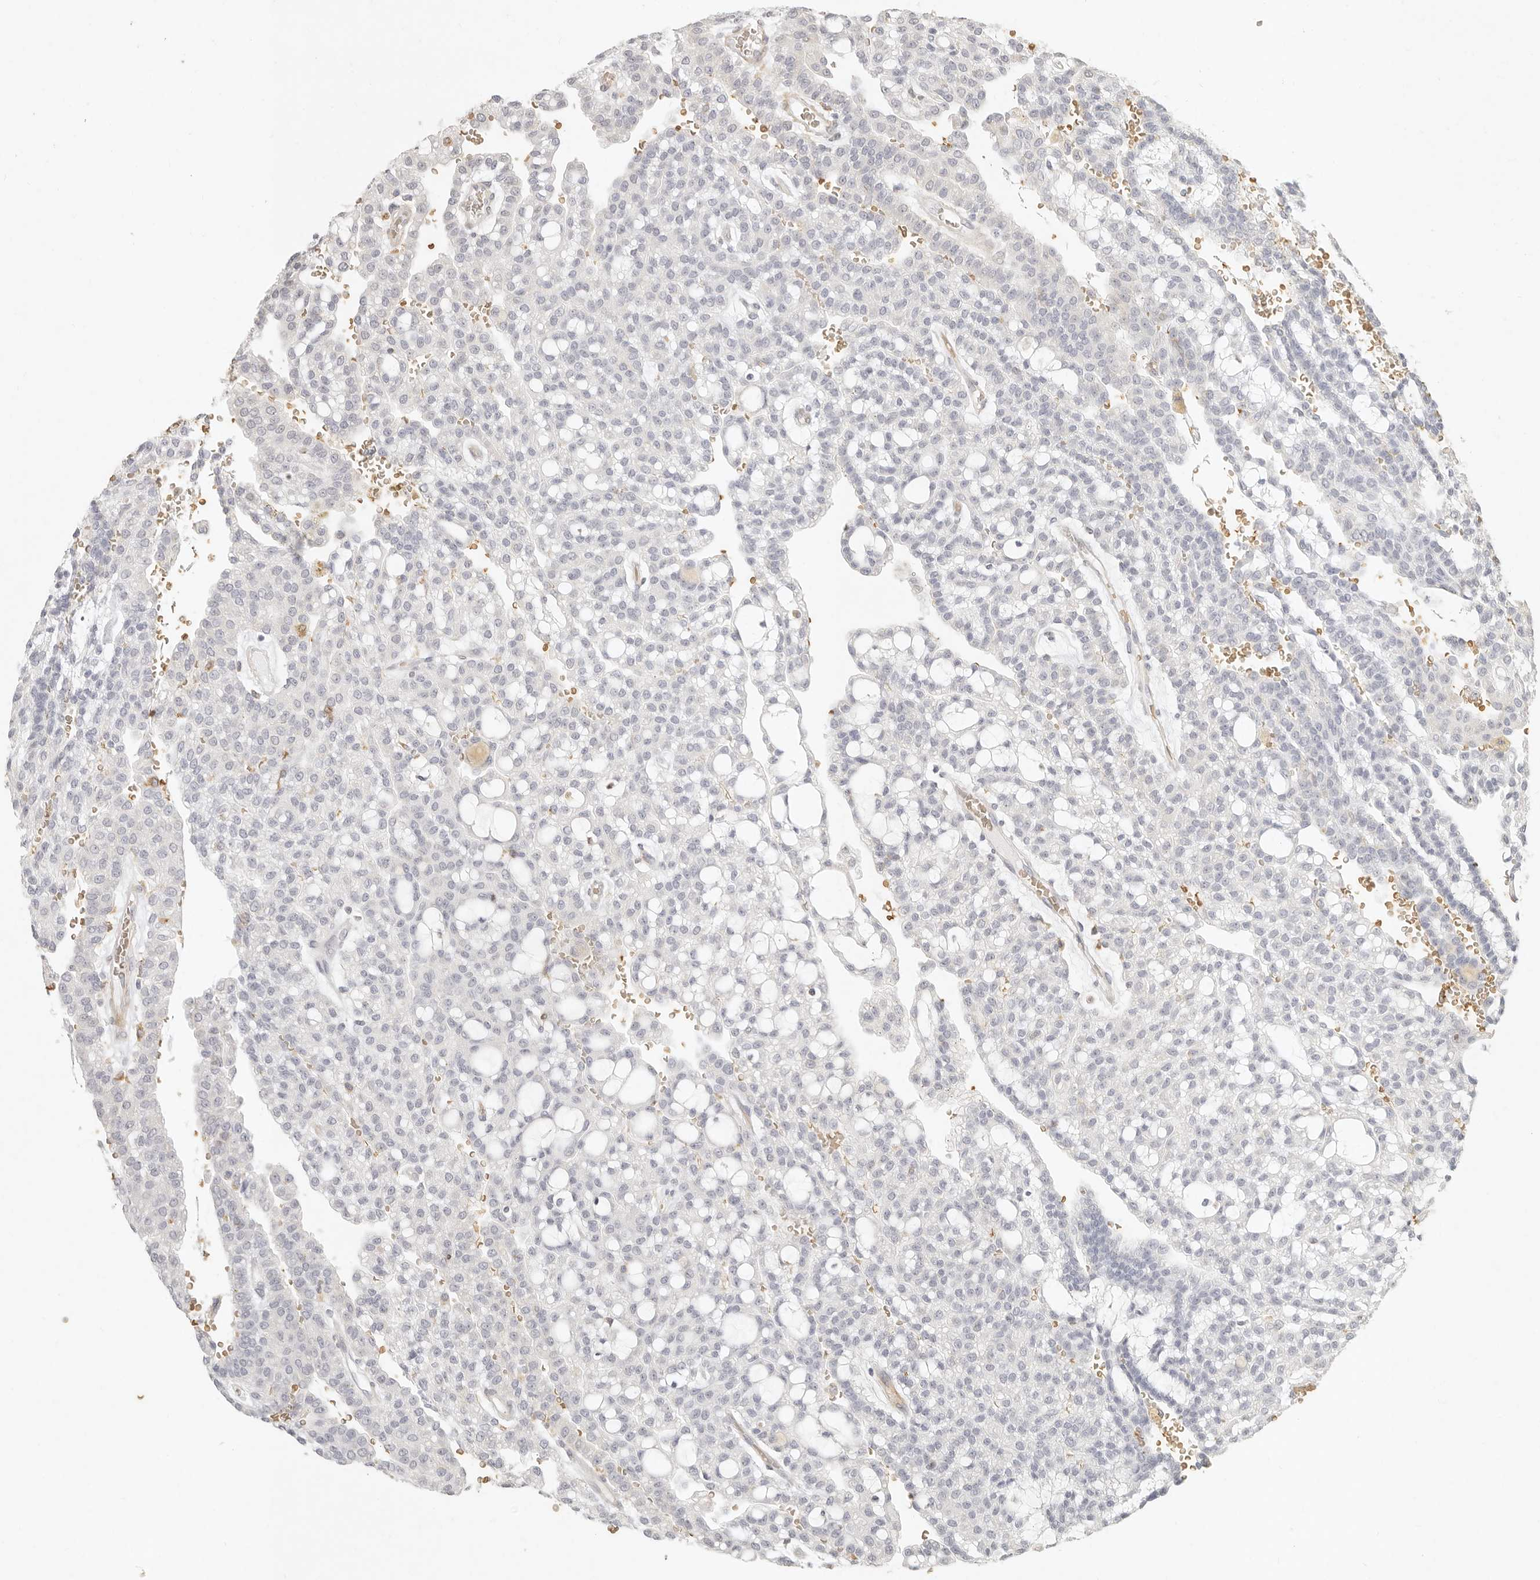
{"staining": {"intensity": "negative", "quantity": "none", "location": "none"}, "tissue": "renal cancer", "cell_type": "Tumor cells", "image_type": "cancer", "snomed": [{"axis": "morphology", "description": "Adenocarcinoma, NOS"}, {"axis": "topography", "description": "Kidney"}], "caption": "This photomicrograph is of renal cancer (adenocarcinoma) stained with IHC to label a protein in brown with the nuclei are counter-stained blue. There is no positivity in tumor cells.", "gene": "NIBAN1", "patient": {"sex": "male", "age": 63}}